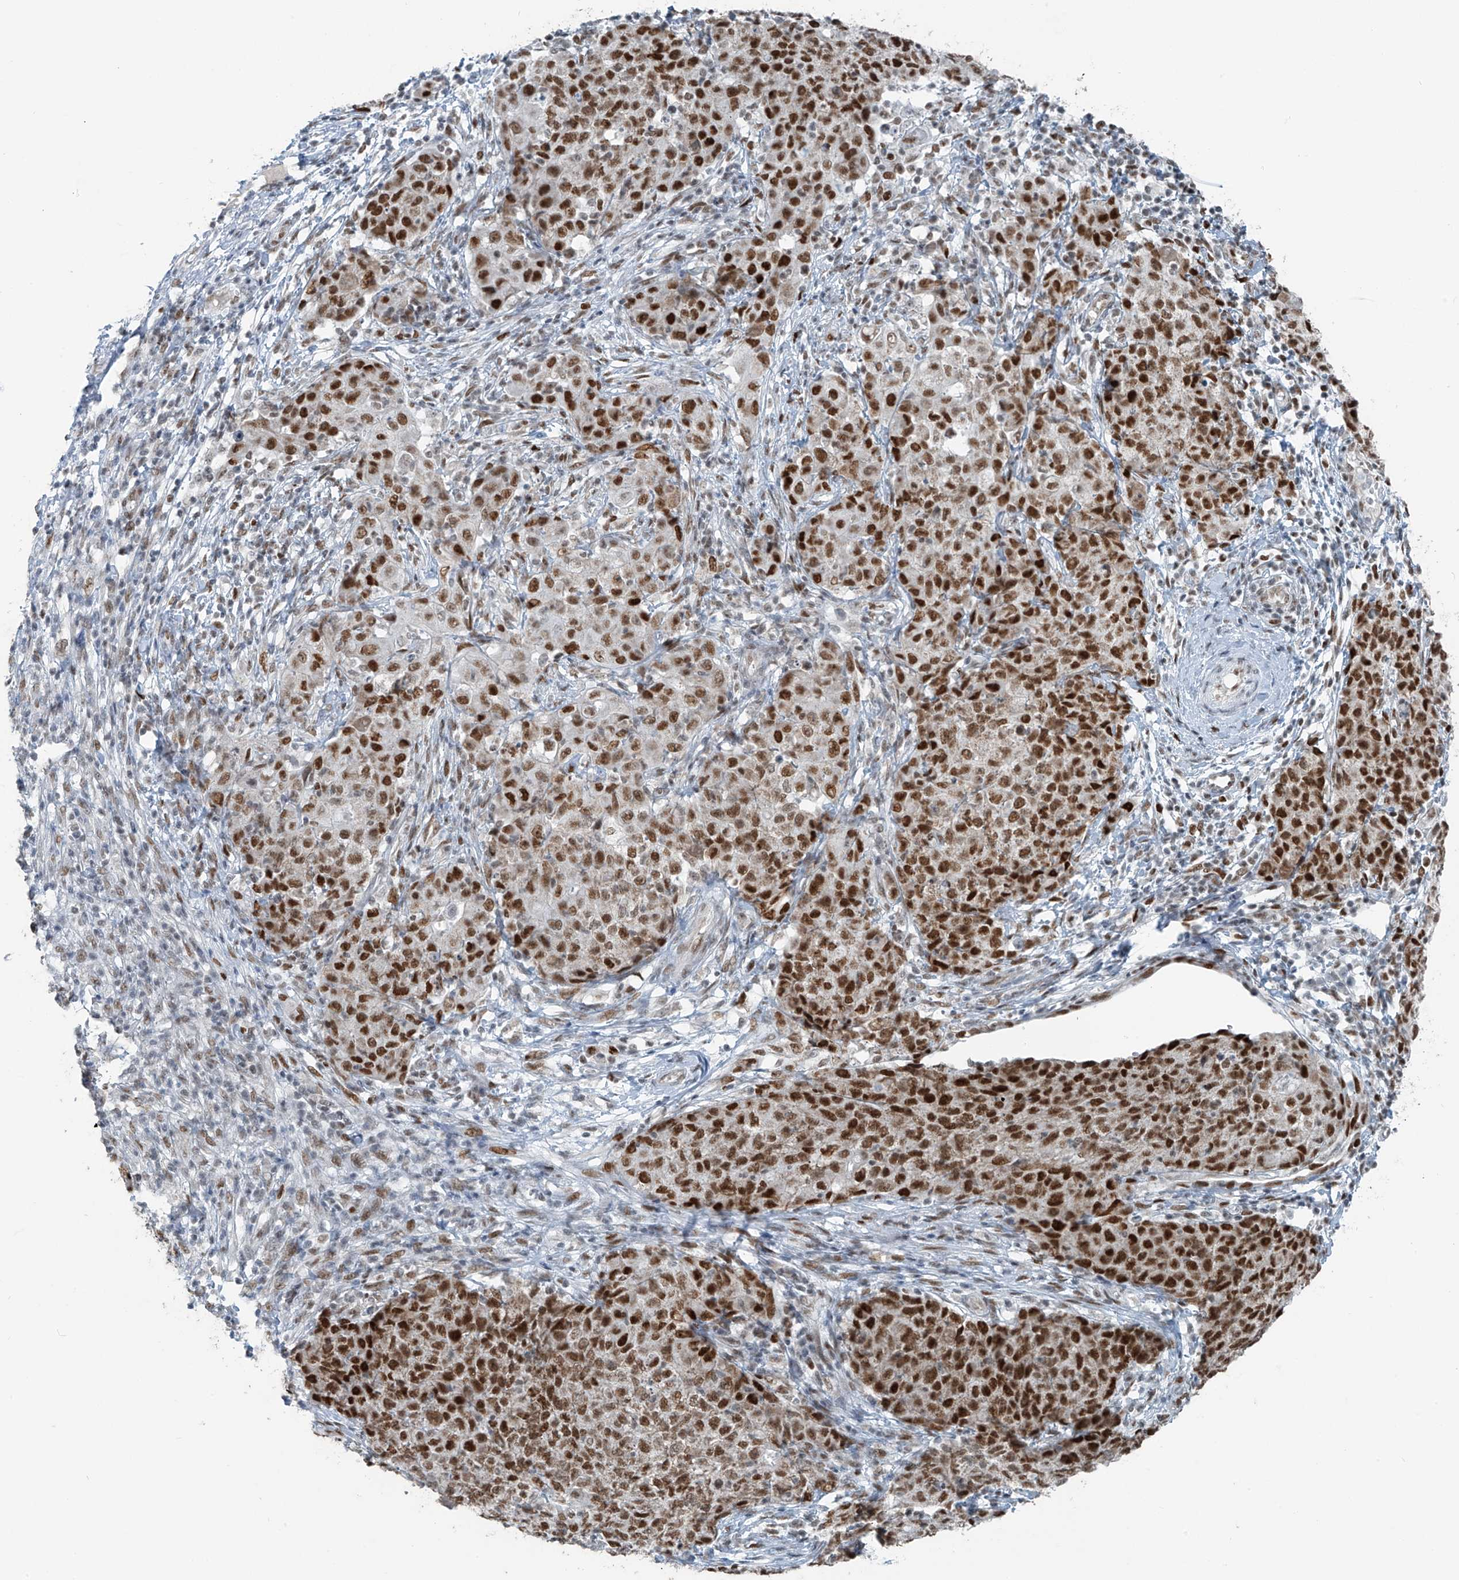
{"staining": {"intensity": "strong", "quantity": ">75%", "location": "nuclear"}, "tissue": "ovarian cancer", "cell_type": "Tumor cells", "image_type": "cancer", "snomed": [{"axis": "morphology", "description": "Carcinoma, endometroid"}, {"axis": "topography", "description": "Ovary"}], "caption": "Immunohistochemical staining of human ovarian cancer (endometroid carcinoma) reveals high levels of strong nuclear positivity in about >75% of tumor cells.", "gene": "WRNIP1", "patient": {"sex": "female", "age": 42}}